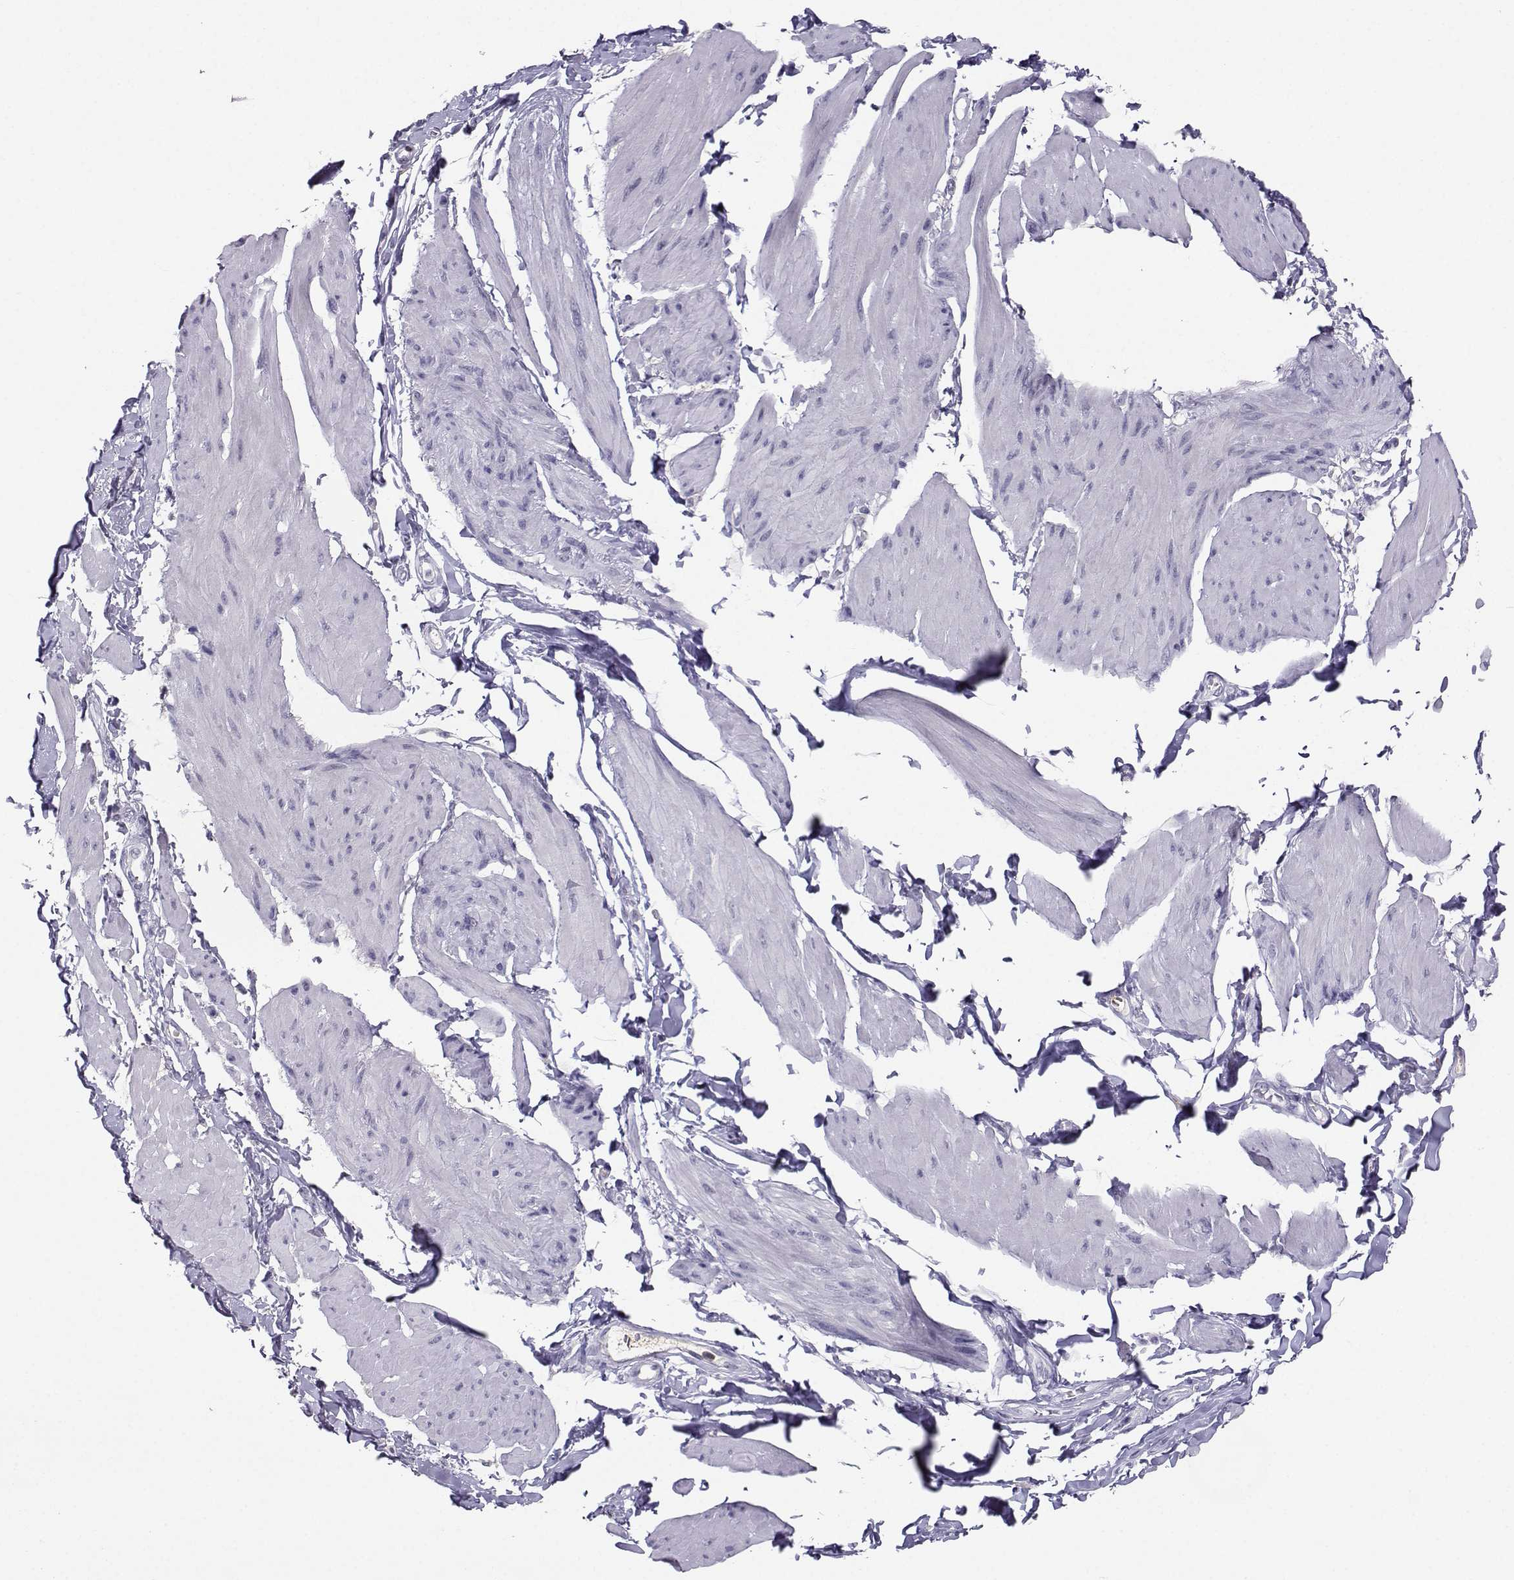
{"staining": {"intensity": "negative", "quantity": "none", "location": "none"}, "tissue": "smooth muscle", "cell_type": "Smooth muscle cells", "image_type": "normal", "snomed": [{"axis": "morphology", "description": "Normal tissue, NOS"}, {"axis": "topography", "description": "Adipose tissue"}, {"axis": "topography", "description": "Smooth muscle"}, {"axis": "topography", "description": "Peripheral nerve tissue"}], "caption": "Immunohistochemical staining of unremarkable human smooth muscle displays no significant positivity in smooth muscle cells.", "gene": "LHX1", "patient": {"sex": "male", "age": 83}}